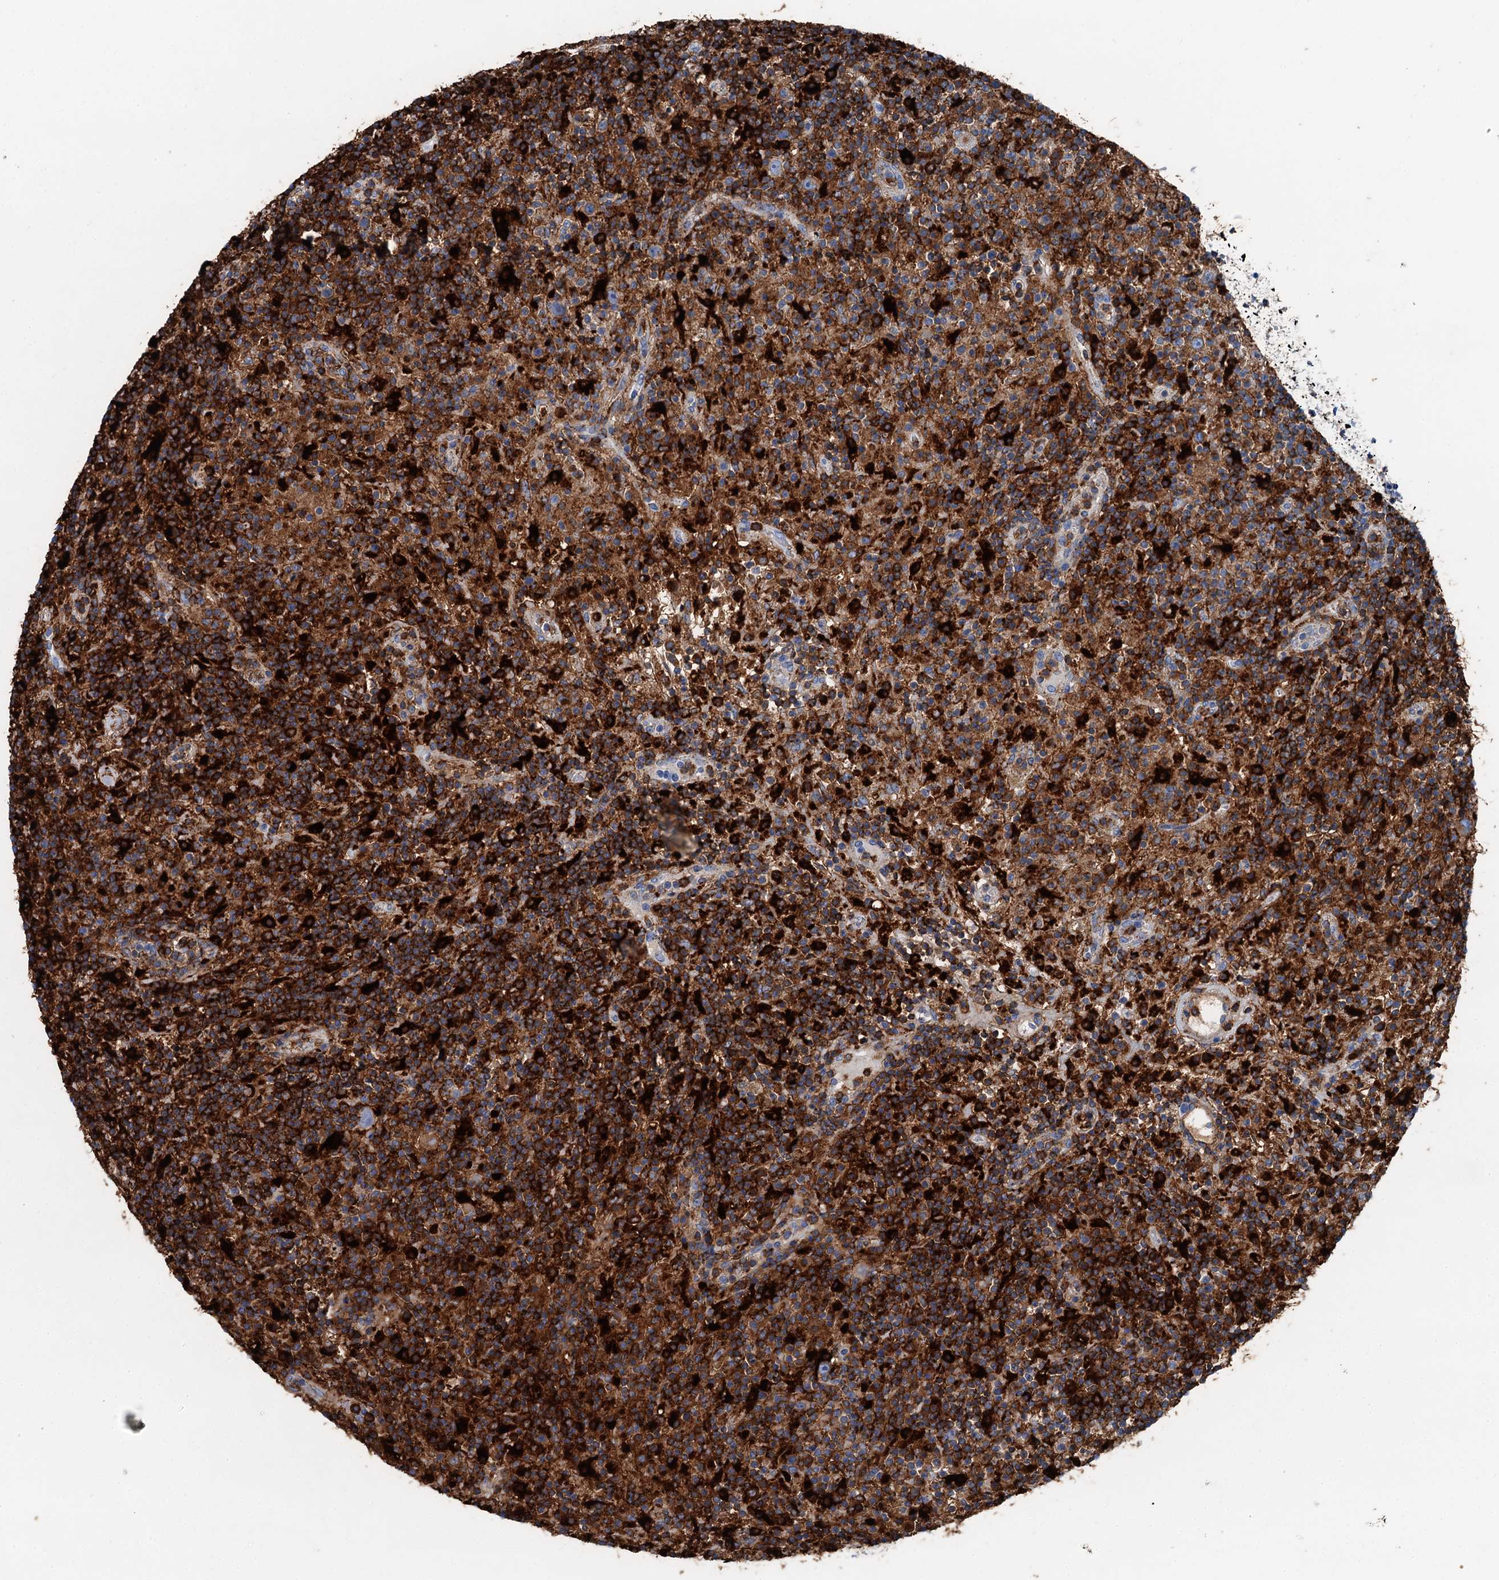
{"staining": {"intensity": "negative", "quantity": "none", "location": "none"}, "tissue": "lymphoma", "cell_type": "Tumor cells", "image_type": "cancer", "snomed": [{"axis": "morphology", "description": "Hodgkin's disease, NOS"}, {"axis": "topography", "description": "Lymph node"}], "caption": "The micrograph reveals no staining of tumor cells in Hodgkin's disease. (Immunohistochemistry, brightfield microscopy, high magnification).", "gene": "PLAC8", "patient": {"sex": "male", "age": 70}}